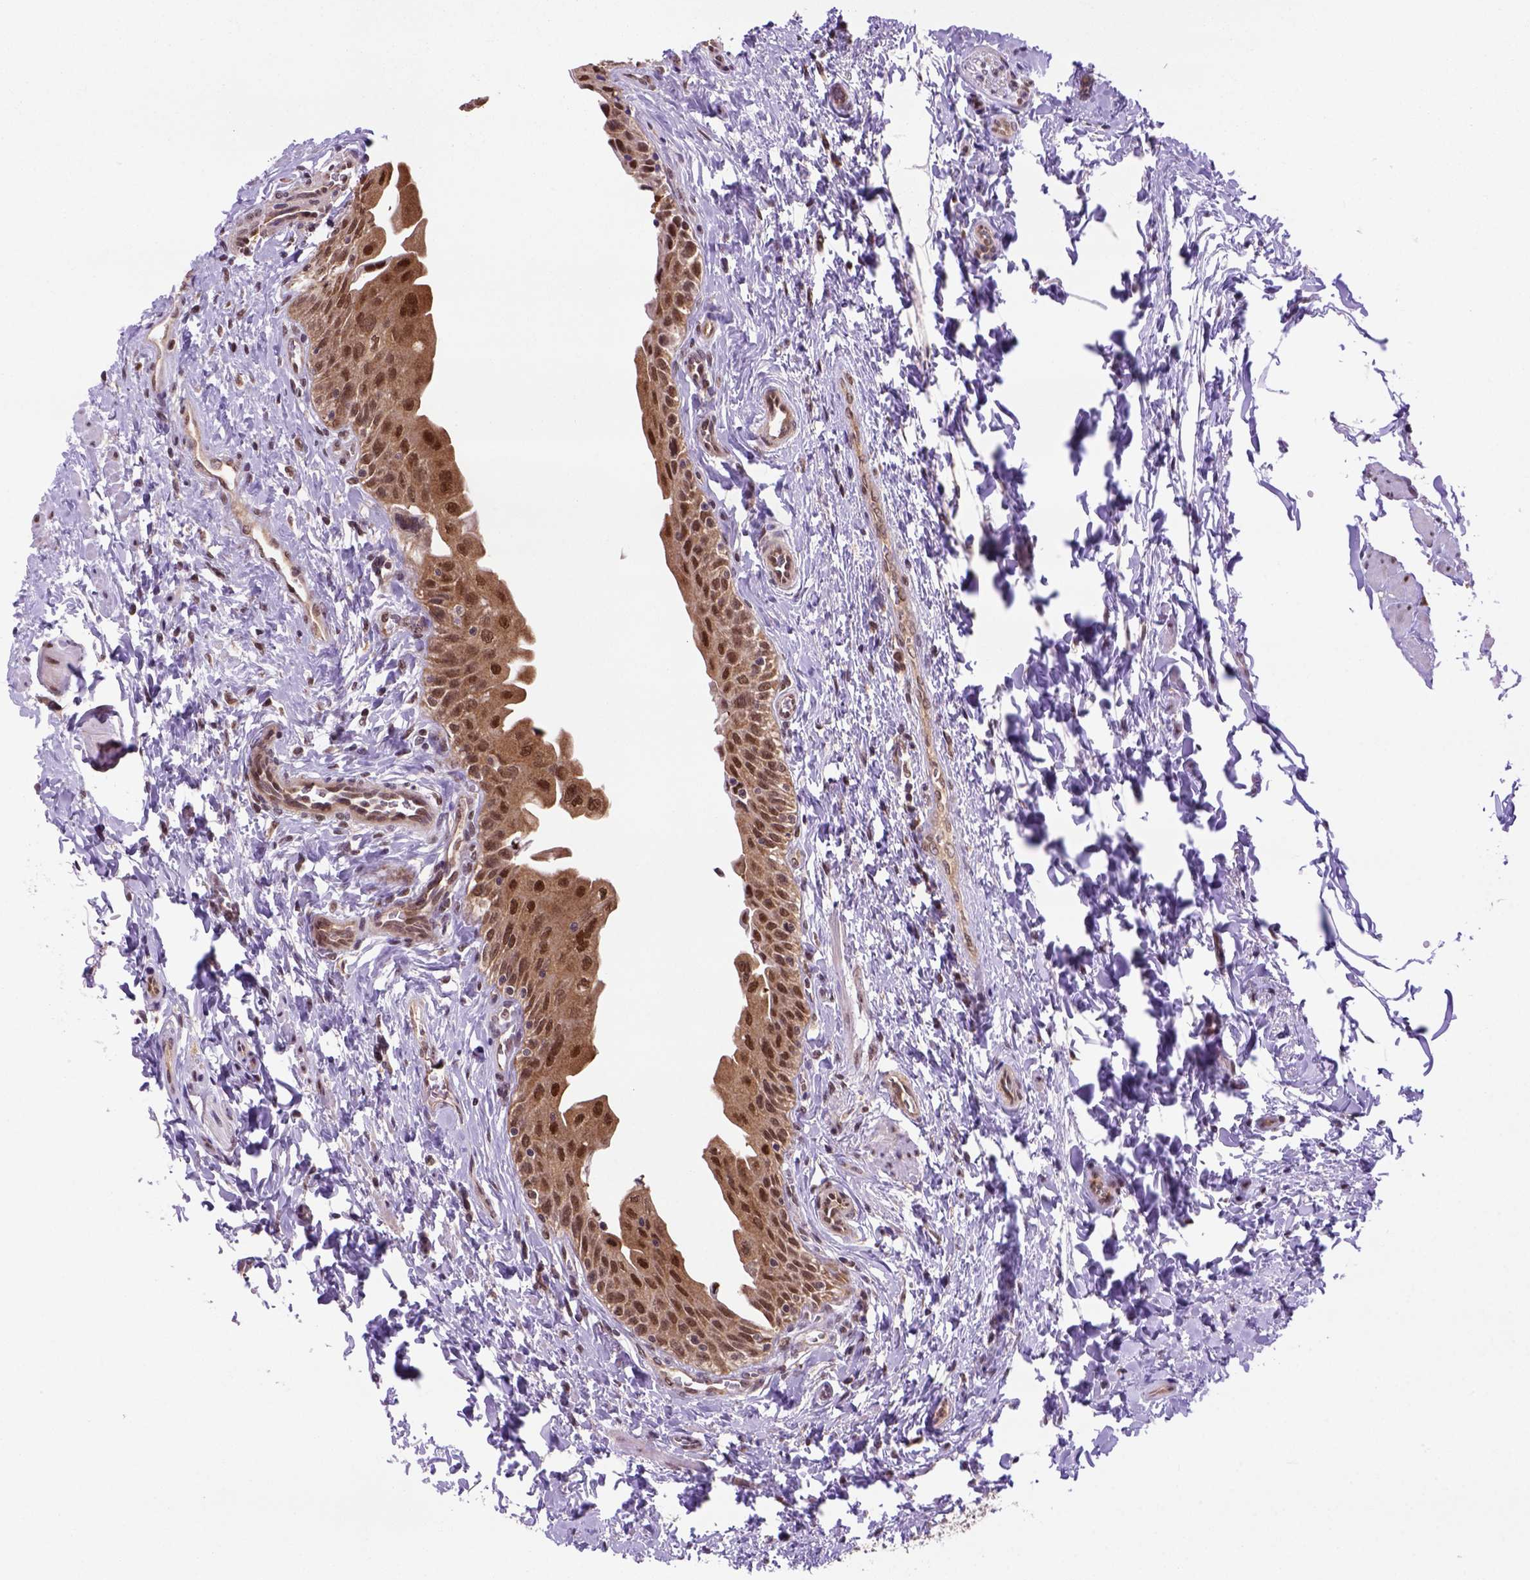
{"staining": {"intensity": "moderate", "quantity": ">75%", "location": "cytoplasmic/membranous,nuclear"}, "tissue": "urinary bladder", "cell_type": "Urothelial cells", "image_type": "normal", "snomed": [{"axis": "morphology", "description": "Normal tissue, NOS"}, {"axis": "topography", "description": "Urinary bladder"}], "caption": "Immunohistochemistry (IHC) photomicrograph of unremarkable urinary bladder: human urinary bladder stained using immunohistochemistry reveals medium levels of moderate protein expression localized specifically in the cytoplasmic/membranous,nuclear of urothelial cells, appearing as a cytoplasmic/membranous,nuclear brown color.", "gene": "PSMC2", "patient": {"sex": "male", "age": 56}}